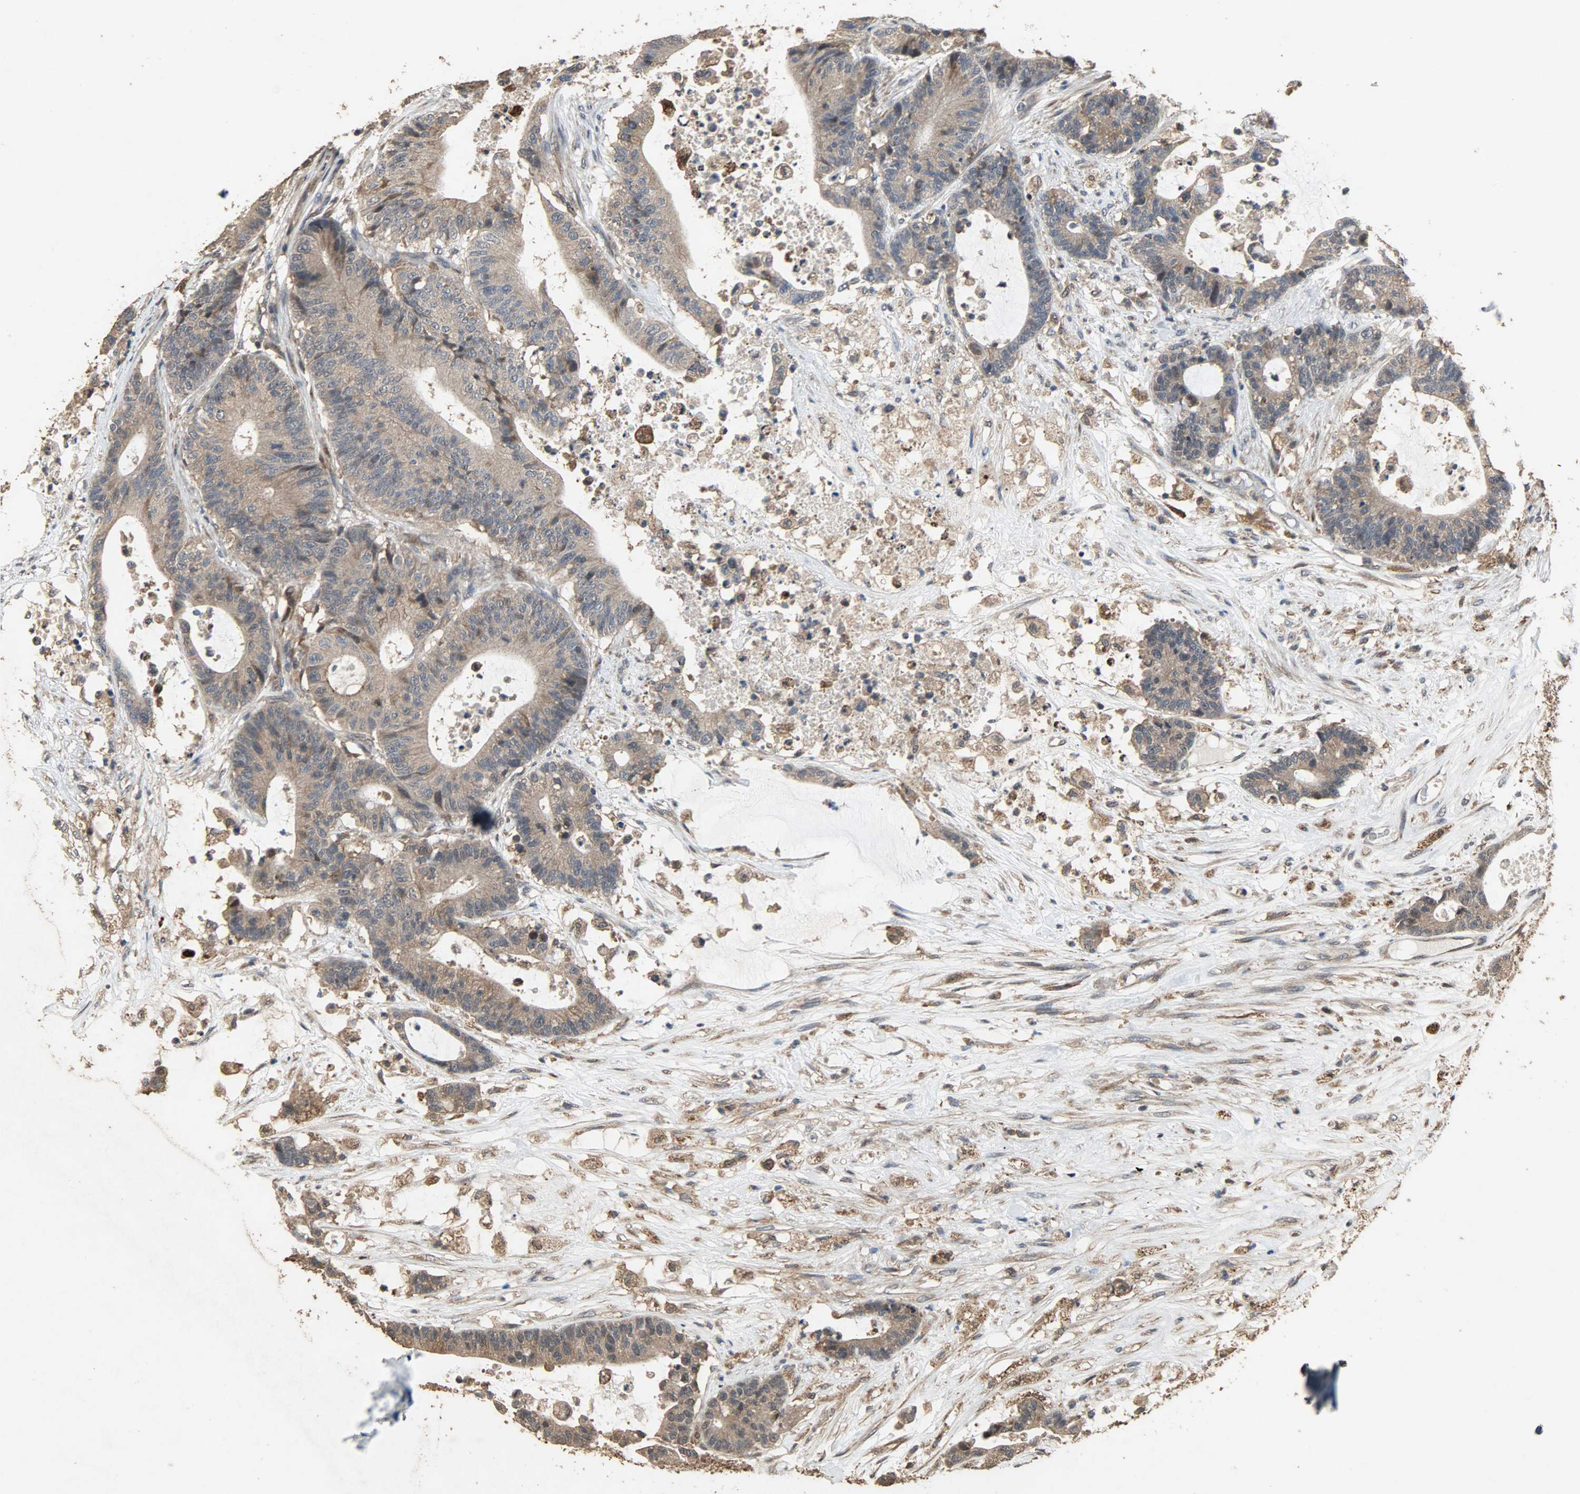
{"staining": {"intensity": "weak", "quantity": ">75%", "location": "cytoplasmic/membranous"}, "tissue": "colorectal cancer", "cell_type": "Tumor cells", "image_type": "cancer", "snomed": [{"axis": "morphology", "description": "Adenocarcinoma, NOS"}, {"axis": "topography", "description": "Colon"}], "caption": "Weak cytoplasmic/membranous protein expression is seen in about >75% of tumor cells in colorectal cancer.", "gene": "CDKN2C", "patient": {"sex": "female", "age": 84}}